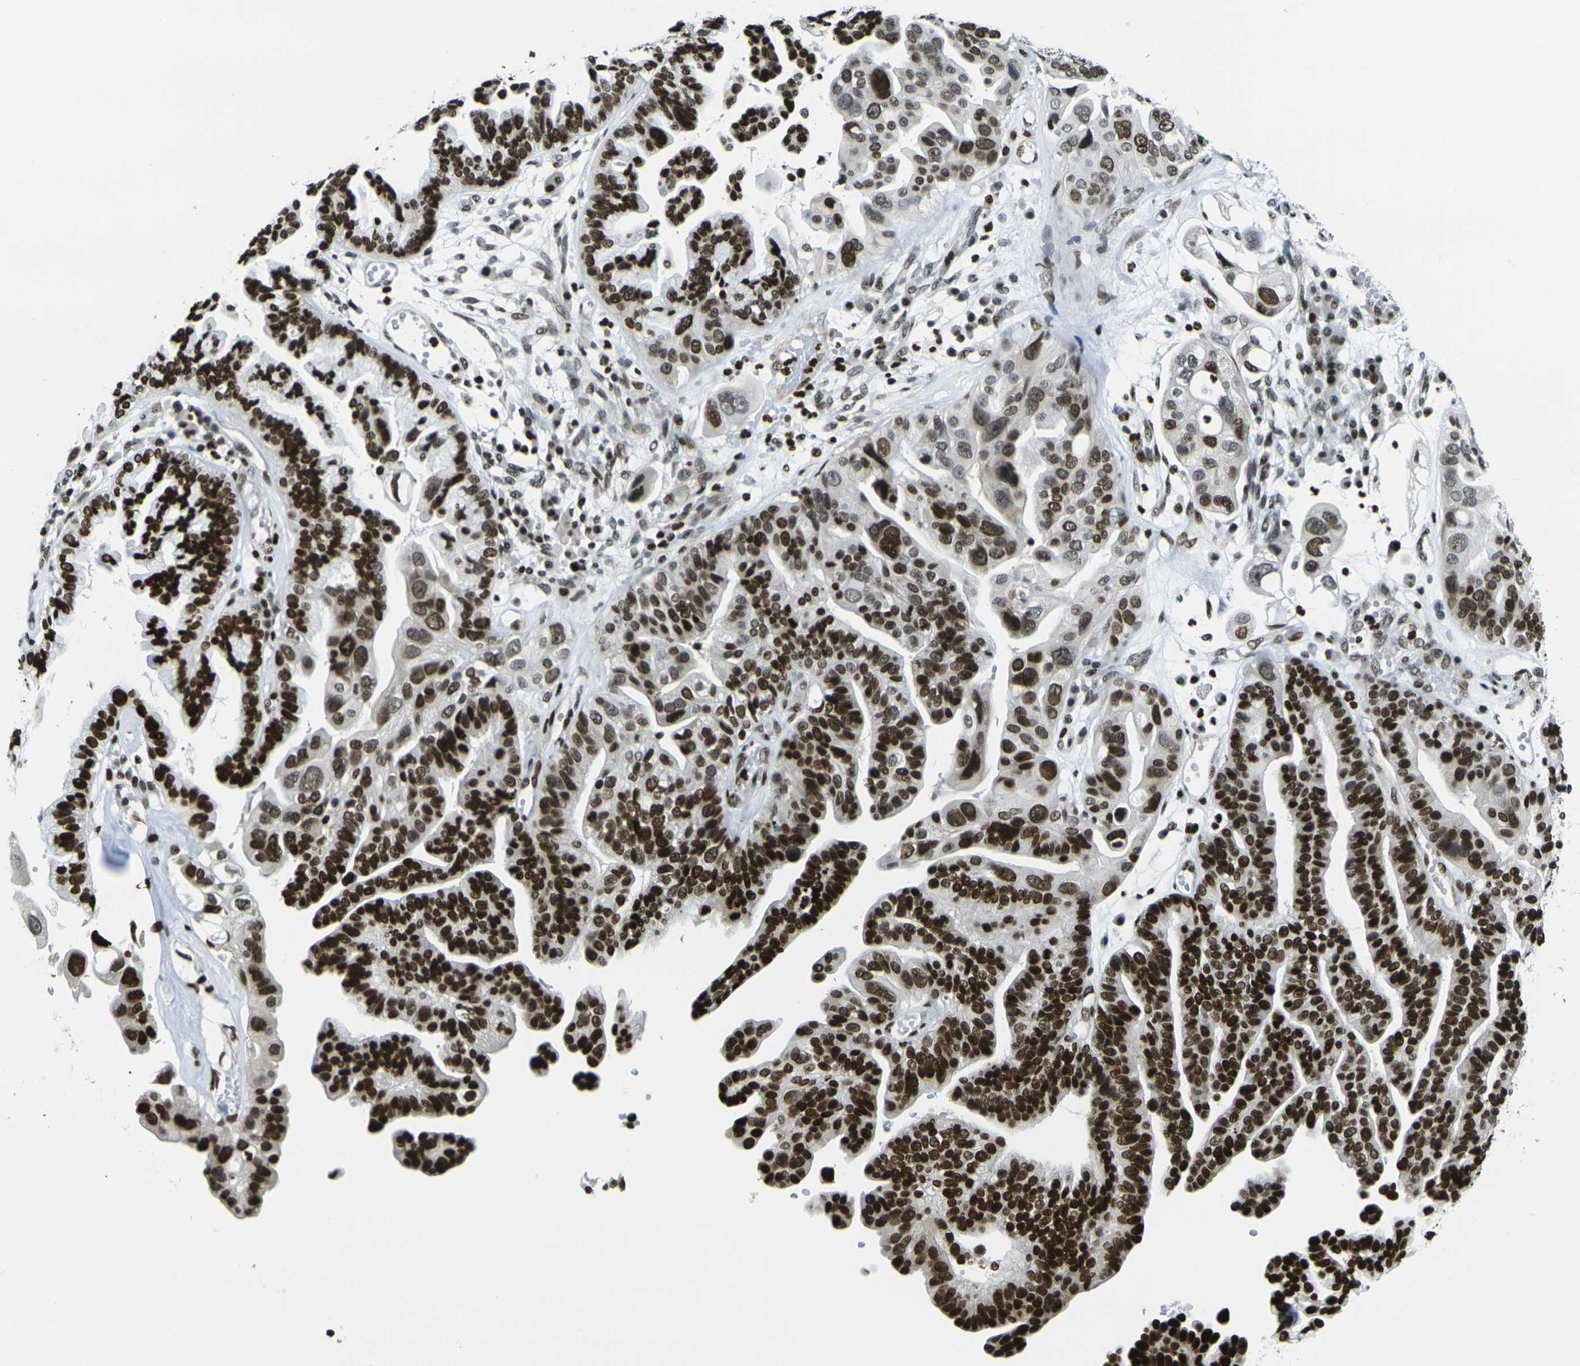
{"staining": {"intensity": "strong", "quantity": ">75%", "location": "nuclear"}, "tissue": "ovarian cancer", "cell_type": "Tumor cells", "image_type": "cancer", "snomed": [{"axis": "morphology", "description": "Cystadenocarcinoma, serous, NOS"}, {"axis": "topography", "description": "Ovary"}], "caption": "This is a photomicrograph of immunohistochemistry staining of ovarian cancer, which shows strong staining in the nuclear of tumor cells.", "gene": "H1-10", "patient": {"sex": "female", "age": 56}}